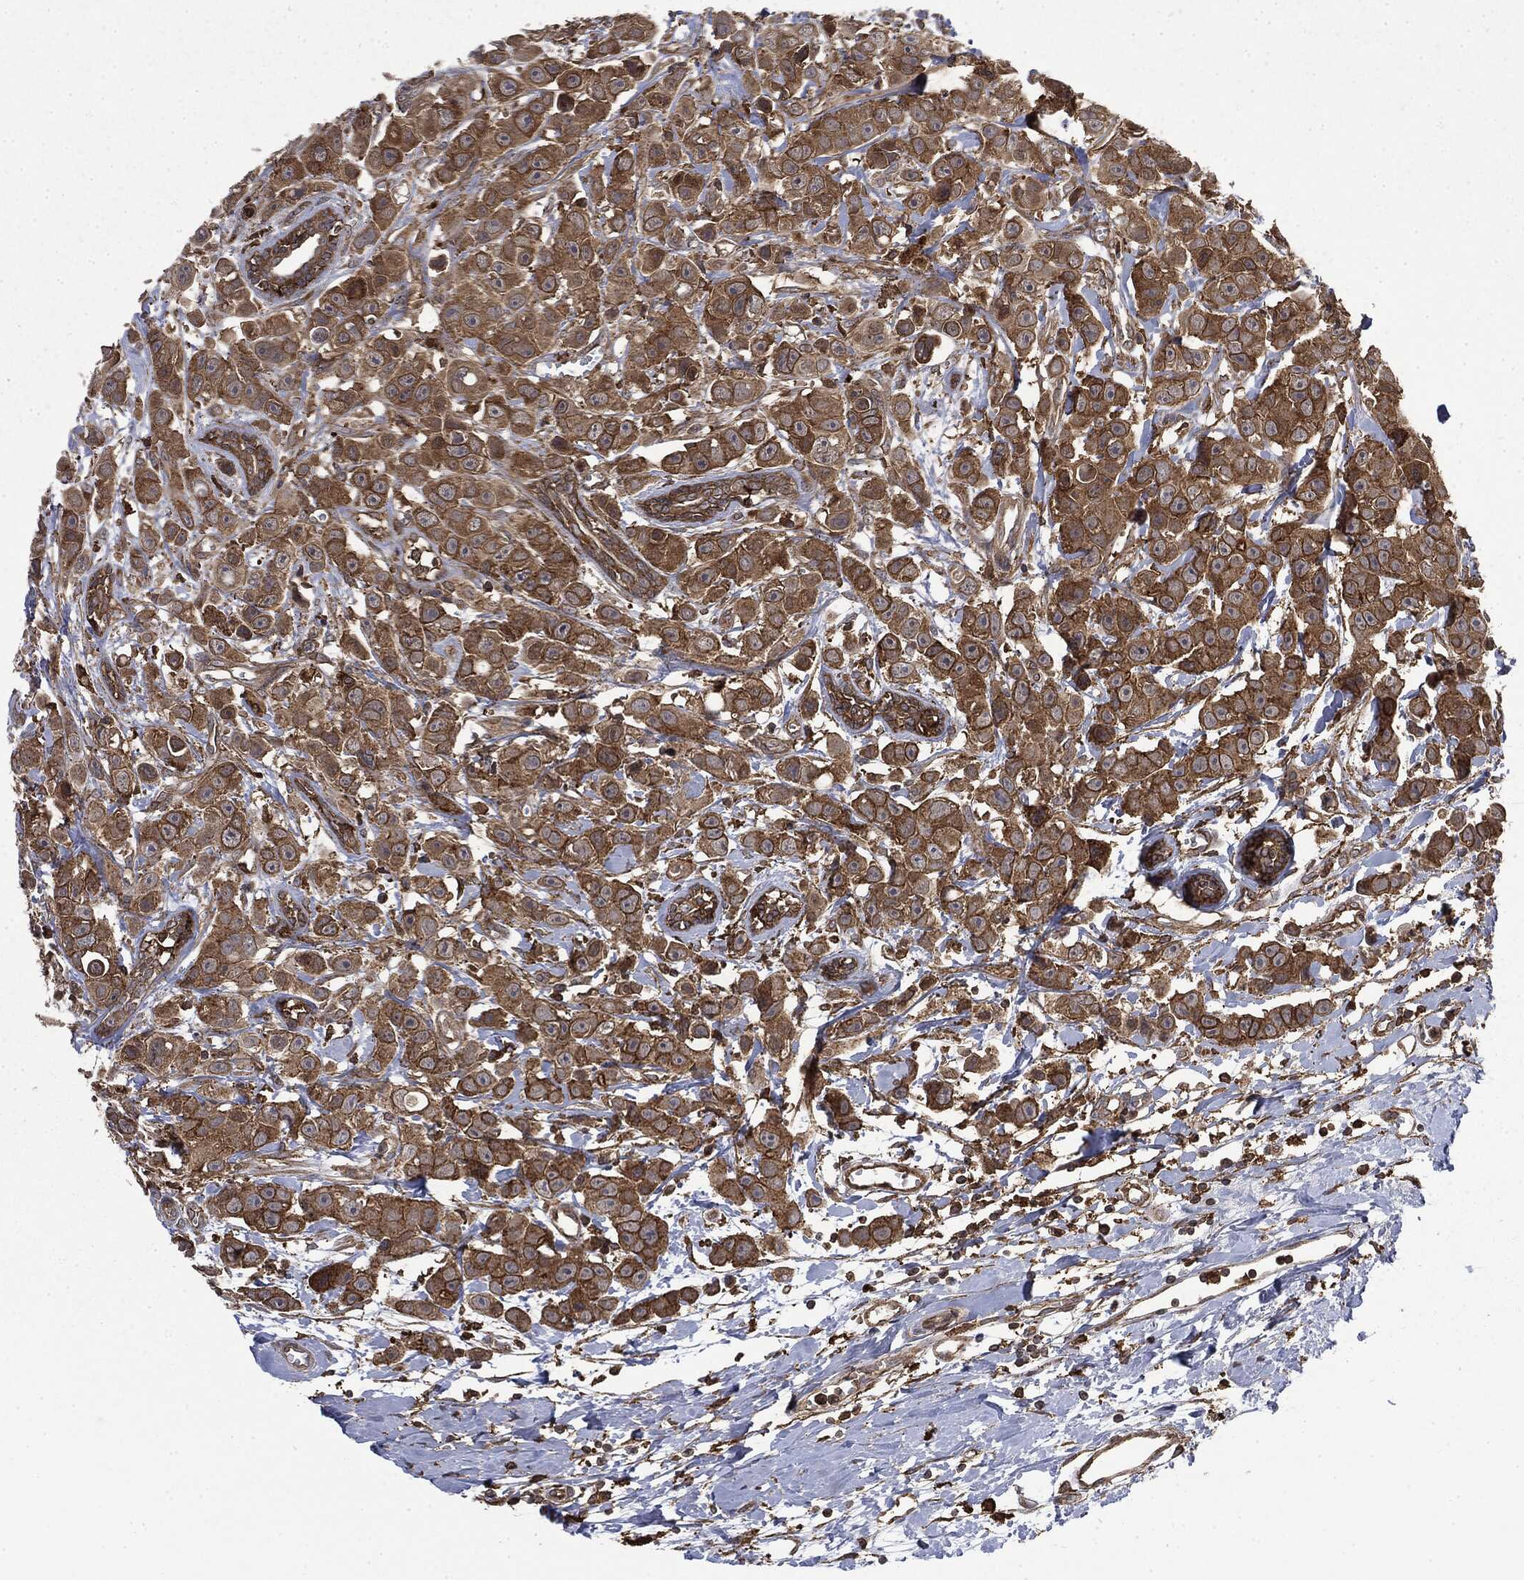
{"staining": {"intensity": "strong", "quantity": ">75%", "location": "cytoplasmic/membranous"}, "tissue": "breast cancer", "cell_type": "Tumor cells", "image_type": "cancer", "snomed": [{"axis": "morphology", "description": "Duct carcinoma"}, {"axis": "topography", "description": "Breast"}], "caption": "Approximately >75% of tumor cells in human breast invasive ductal carcinoma exhibit strong cytoplasmic/membranous protein expression as visualized by brown immunohistochemical staining.", "gene": "SNX5", "patient": {"sex": "female", "age": 35}}